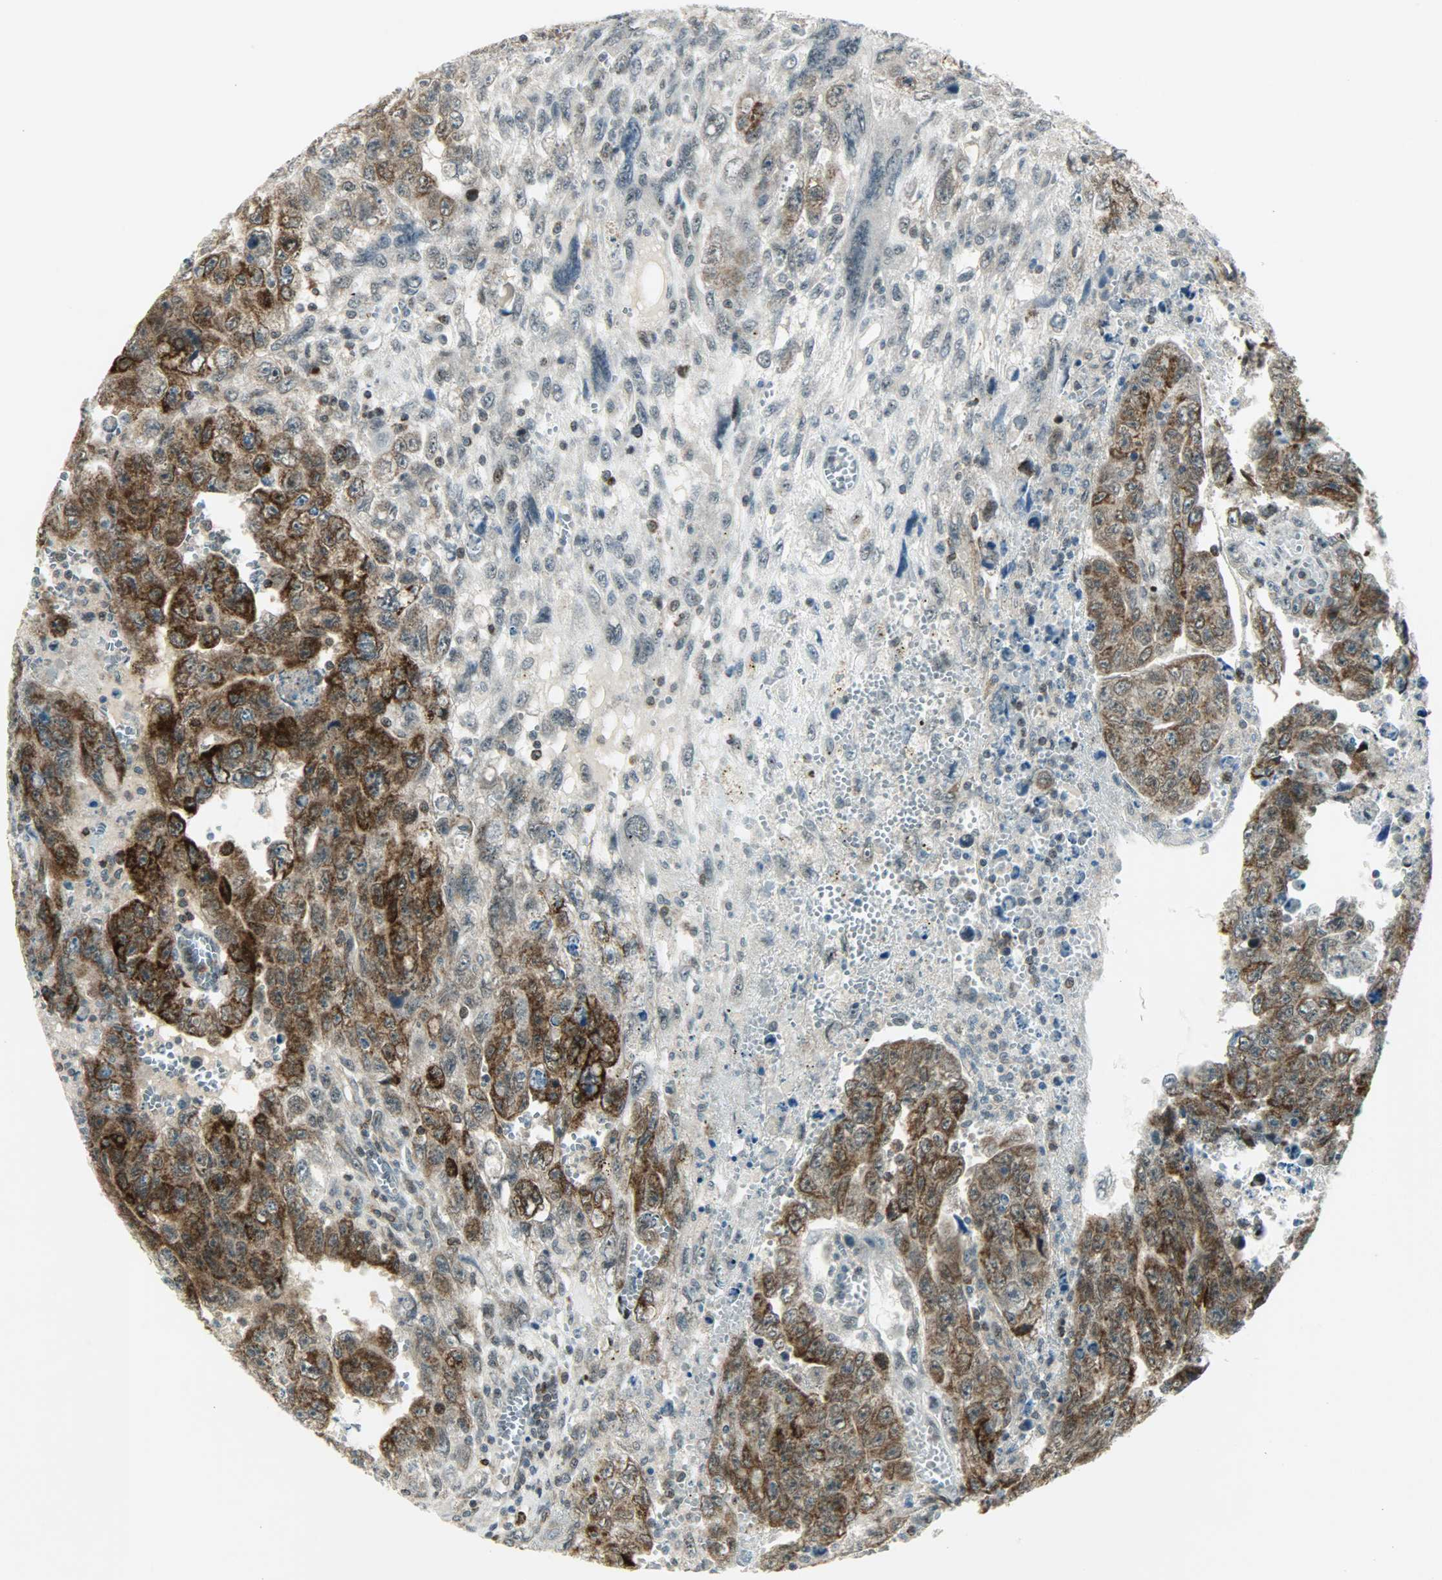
{"staining": {"intensity": "strong", "quantity": ">75%", "location": "cytoplasmic/membranous"}, "tissue": "testis cancer", "cell_type": "Tumor cells", "image_type": "cancer", "snomed": [{"axis": "morphology", "description": "Carcinoma, Embryonal, NOS"}, {"axis": "topography", "description": "Testis"}], "caption": "Protein expression analysis of embryonal carcinoma (testis) reveals strong cytoplasmic/membranous expression in approximately >75% of tumor cells.", "gene": "IL15", "patient": {"sex": "male", "age": 28}}